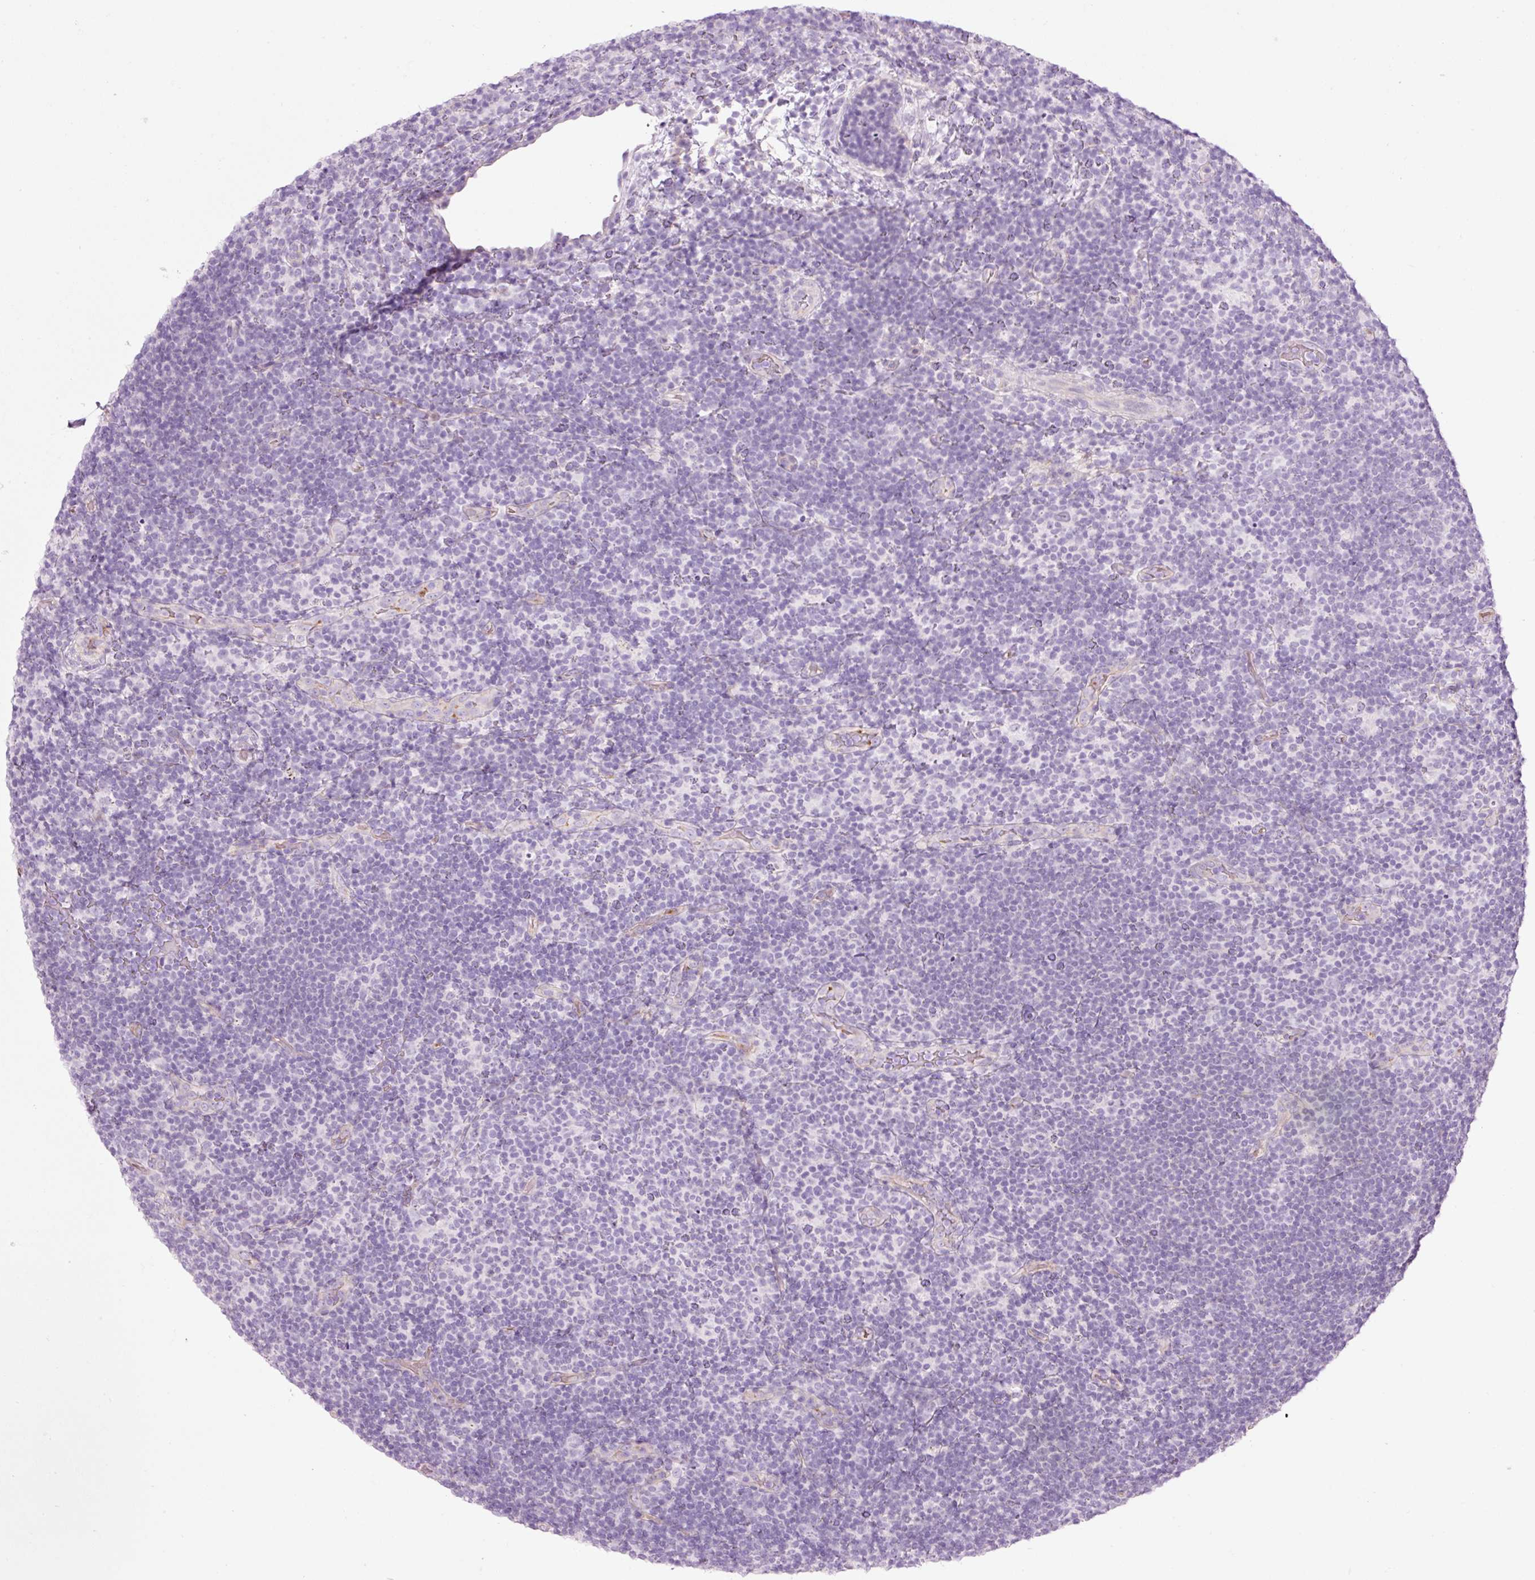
{"staining": {"intensity": "negative", "quantity": "none", "location": "none"}, "tissue": "lymphoma", "cell_type": "Tumor cells", "image_type": "cancer", "snomed": [{"axis": "morphology", "description": "Hodgkin's disease, NOS"}, {"axis": "topography", "description": "Lymph node"}], "caption": "IHC photomicrograph of neoplastic tissue: human lymphoma stained with DAB (3,3'-diaminobenzidine) shows no significant protein staining in tumor cells.", "gene": "HSPA4L", "patient": {"sex": "female", "age": 57}}